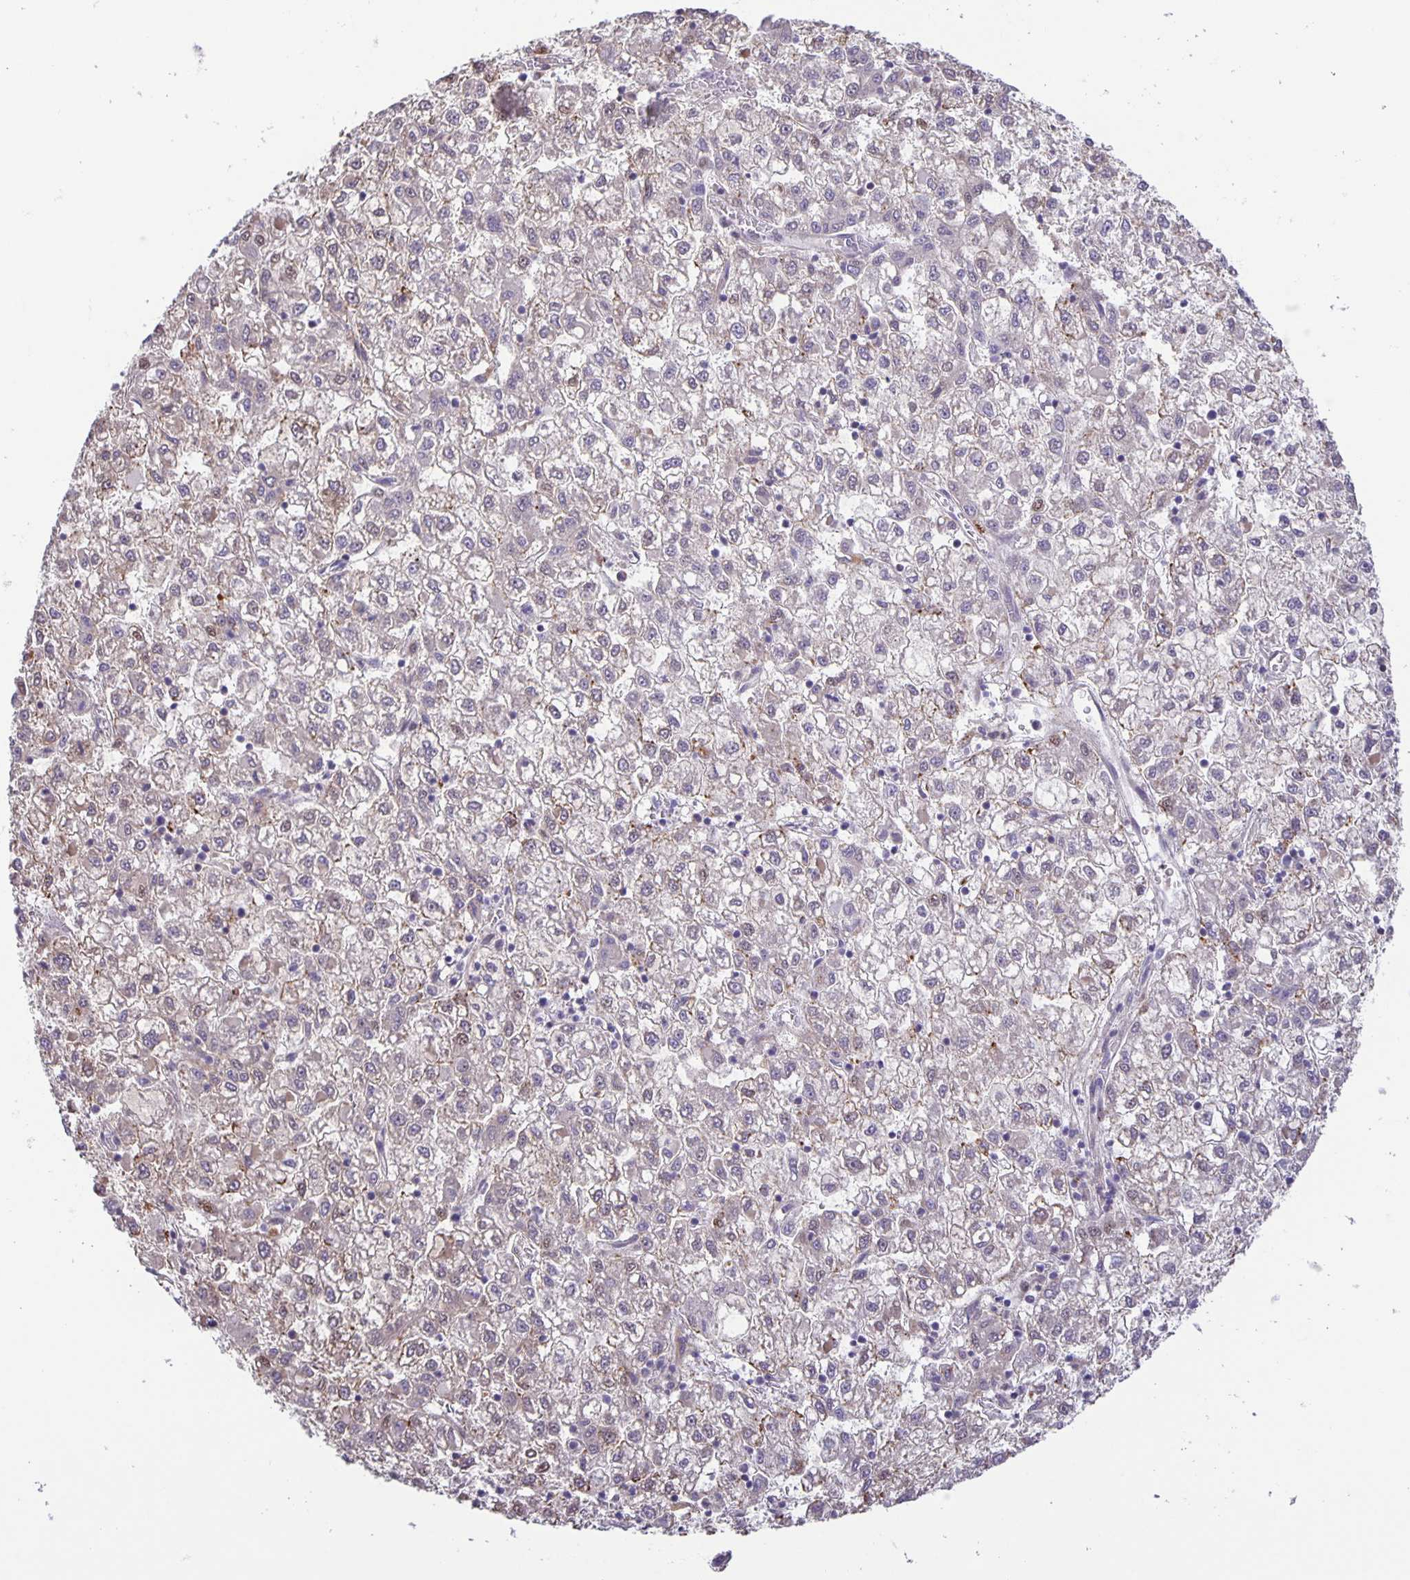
{"staining": {"intensity": "weak", "quantity": "<25%", "location": "cytoplasmic/membranous,nuclear"}, "tissue": "liver cancer", "cell_type": "Tumor cells", "image_type": "cancer", "snomed": [{"axis": "morphology", "description": "Carcinoma, Hepatocellular, NOS"}, {"axis": "topography", "description": "Liver"}], "caption": "DAB (3,3'-diaminobenzidine) immunohistochemical staining of human liver cancer exhibits no significant positivity in tumor cells.", "gene": "MAPK12", "patient": {"sex": "male", "age": 40}}